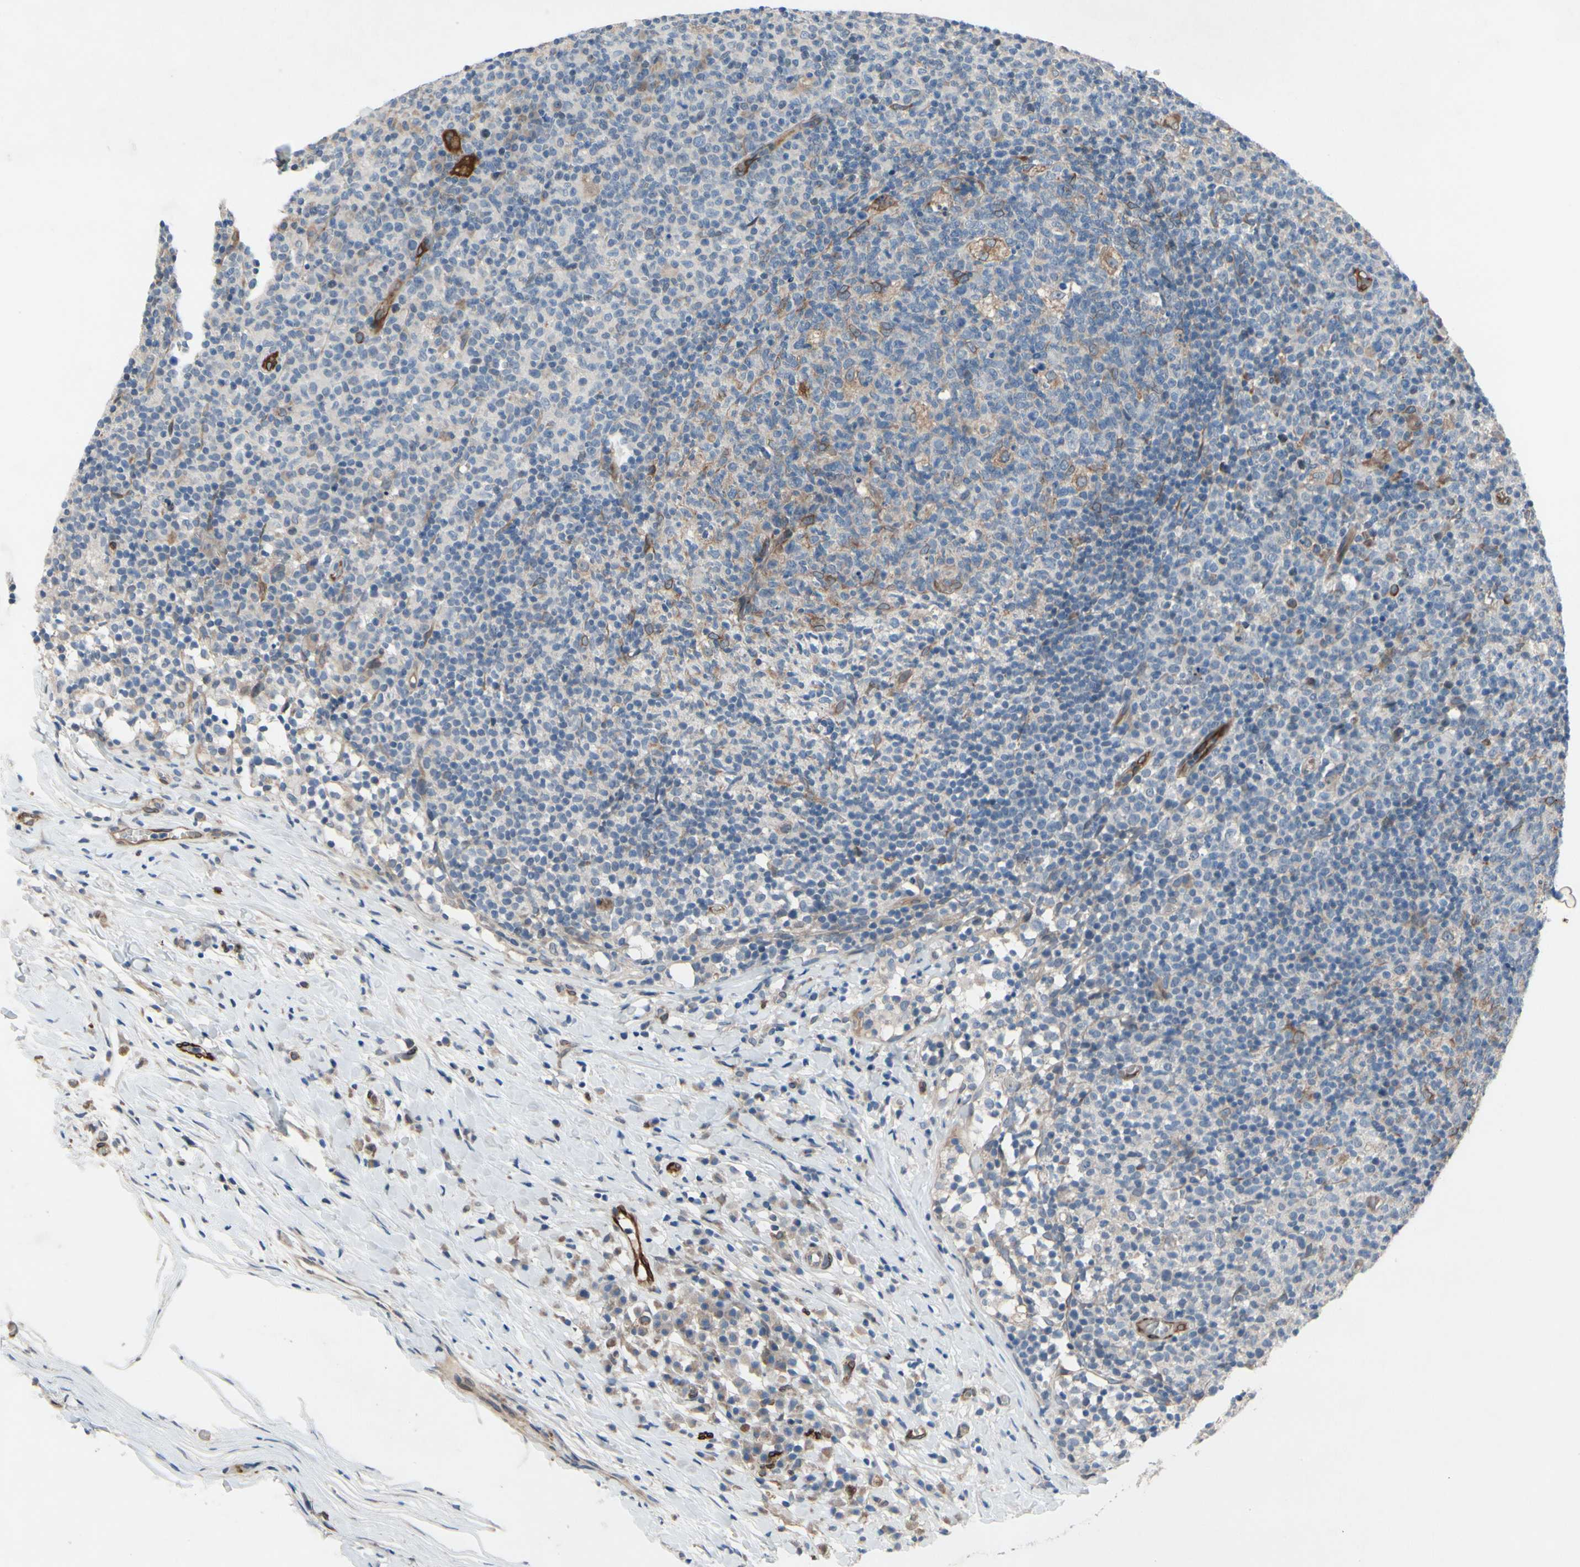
{"staining": {"intensity": "moderate", "quantity": "25%-75%", "location": "cytoplasmic/membranous"}, "tissue": "lymph node", "cell_type": "Germinal center cells", "image_type": "normal", "snomed": [{"axis": "morphology", "description": "Normal tissue, NOS"}, {"axis": "morphology", "description": "Inflammation, NOS"}, {"axis": "topography", "description": "Lymph node"}], "caption": "An immunohistochemistry (IHC) image of unremarkable tissue is shown. Protein staining in brown shows moderate cytoplasmic/membranous positivity in lymph node within germinal center cells. The staining was performed using DAB, with brown indicating positive protein expression. Nuclei are stained blue with hematoxylin.", "gene": "PRXL2A", "patient": {"sex": "male", "age": 55}}